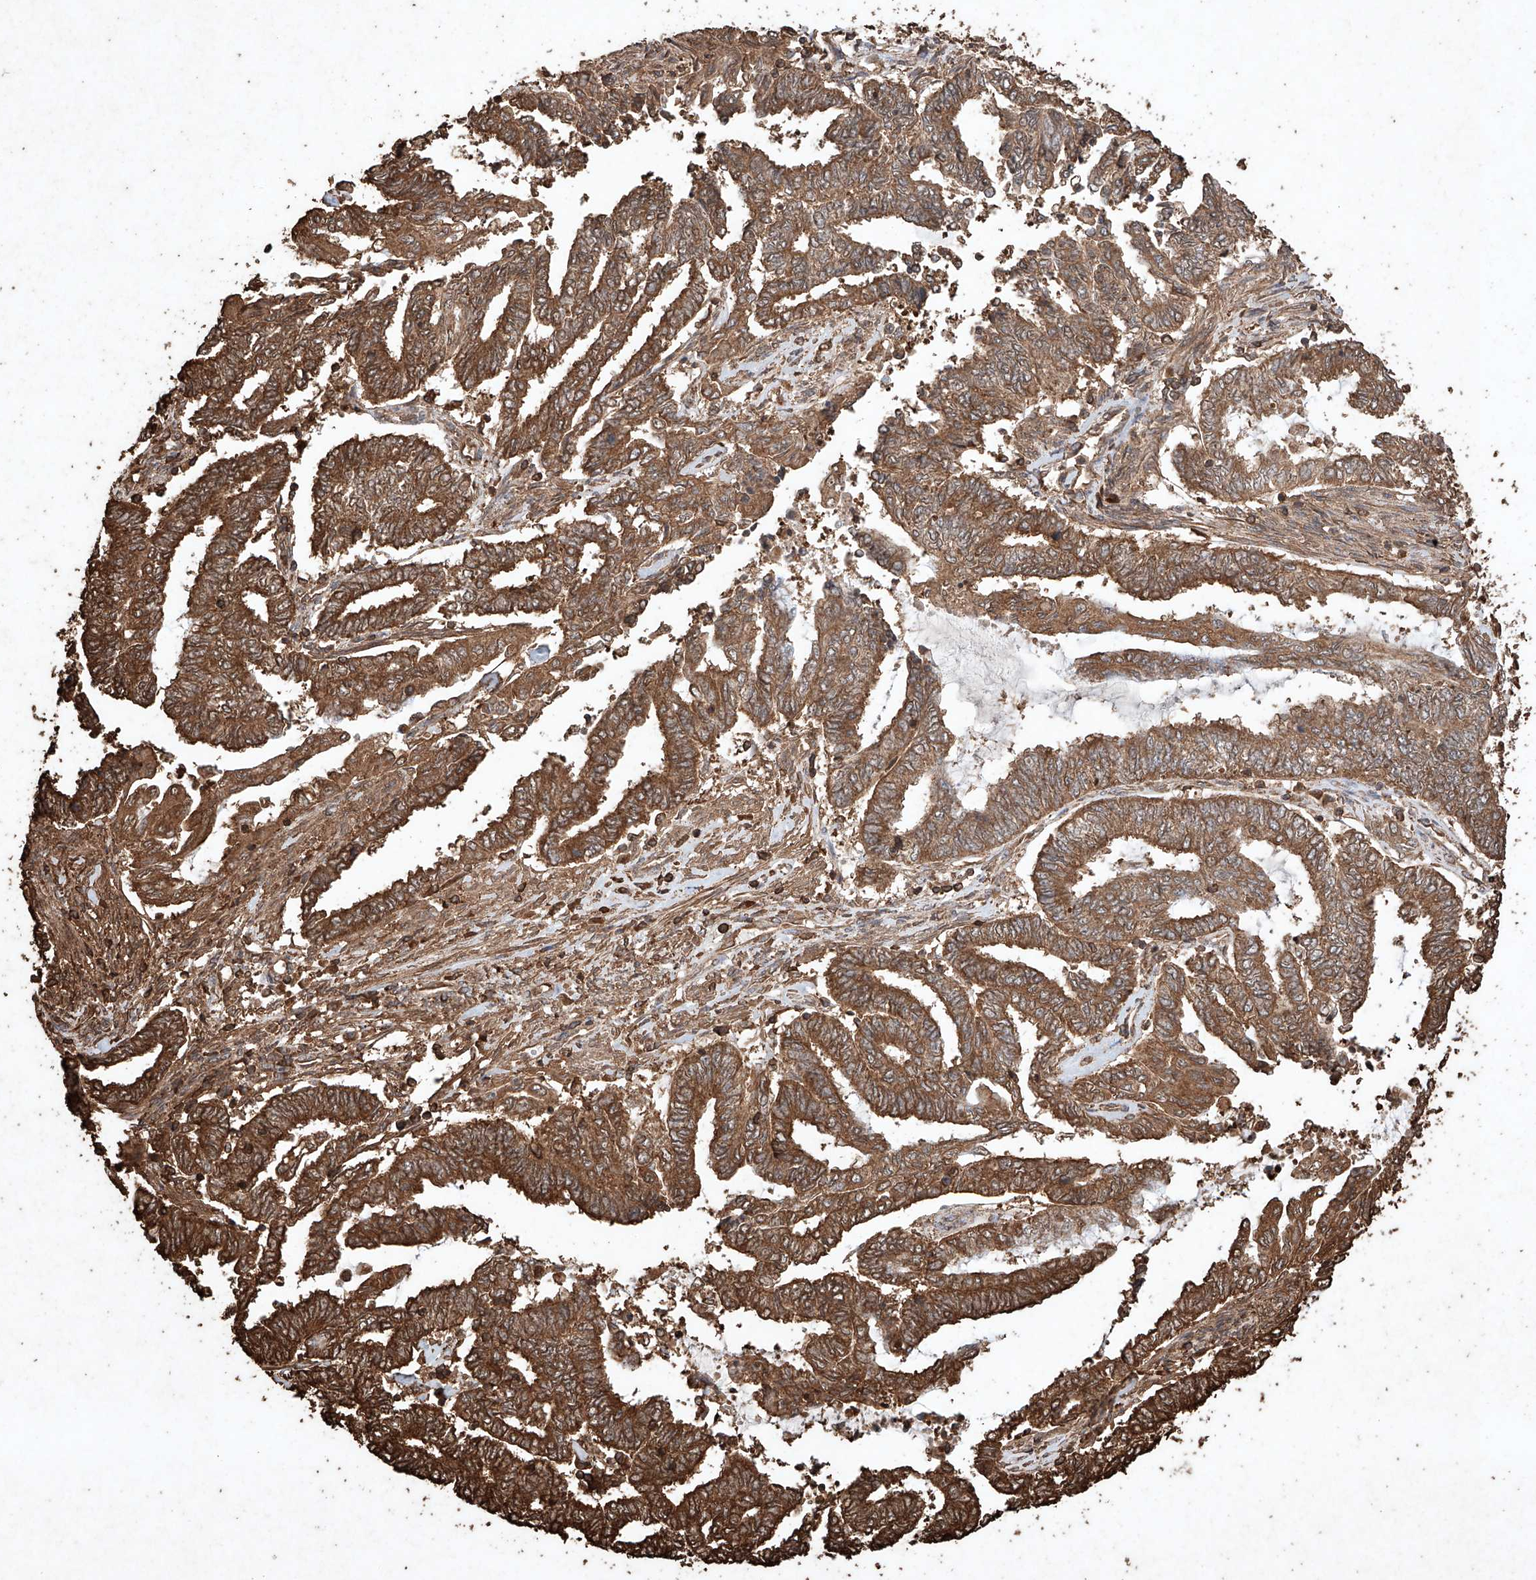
{"staining": {"intensity": "strong", "quantity": ">75%", "location": "cytoplasmic/membranous"}, "tissue": "endometrial cancer", "cell_type": "Tumor cells", "image_type": "cancer", "snomed": [{"axis": "morphology", "description": "Adenocarcinoma, NOS"}, {"axis": "topography", "description": "Uterus"}, {"axis": "topography", "description": "Endometrium"}], "caption": "DAB (3,3'-diaminobenzidine) immunohistochemical staining of human adenocarcinoma (endometrial) displays strong cytoplasmic/membranous protein staining in approximately >75% of tumor cells.", "gene": "M6PR", "patient": {"sex": "female", "age": 70}}